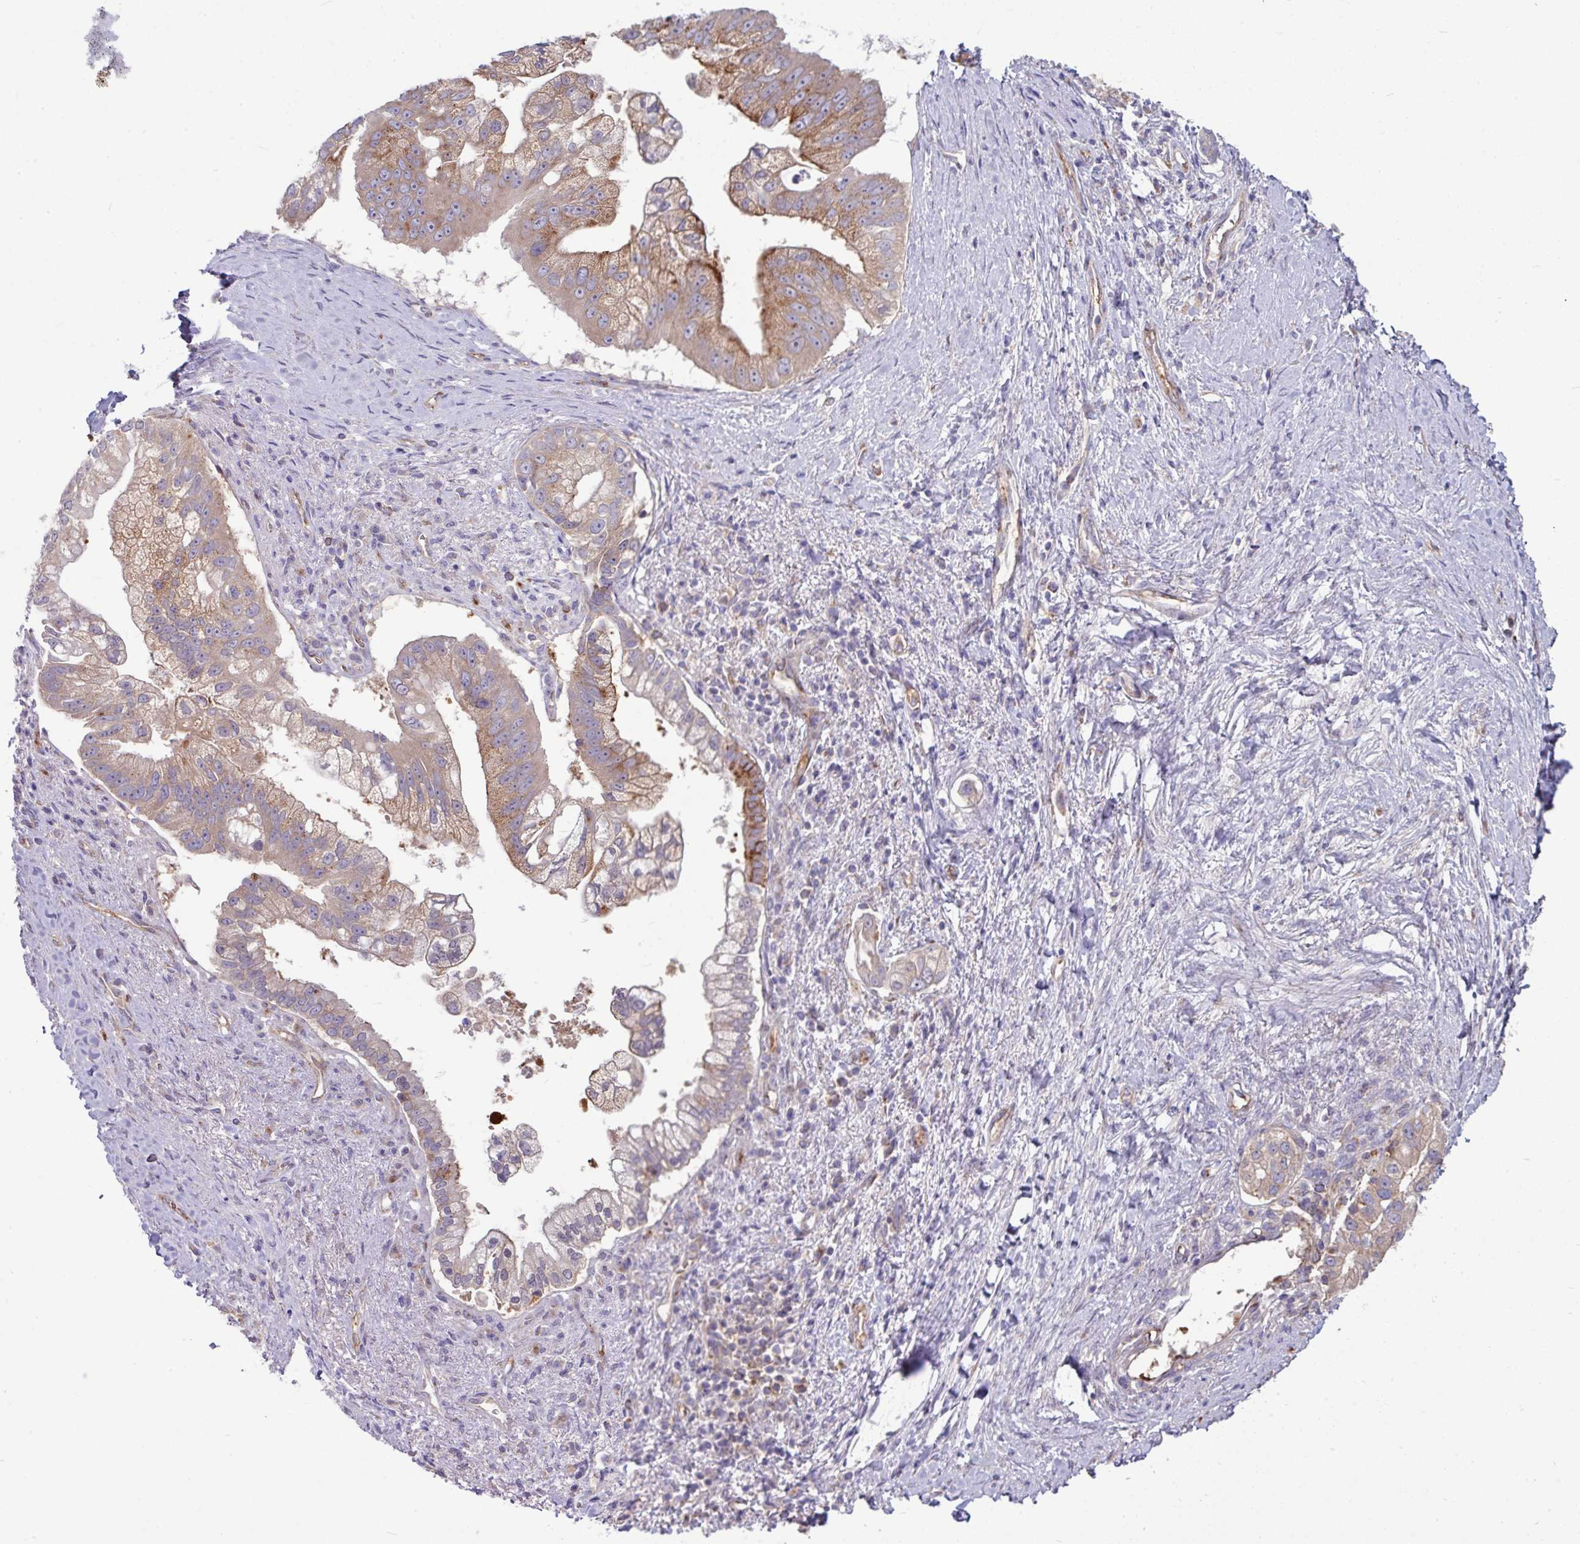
{"staining": {"intensity": "moderate", "quantity": ">75%", "location": "cytoplasmic/membranous"}, "tissue": "pancreatic cancer", "cell_type": "Tumor cells", "image_type": "cancer", "snomed": [{"axis": "morphology", "description": "Adenocarcinoma, NOS"}, {"axis": "topography", "description": "Pancreas"}], "caption": "IHC histopathology image of pancreatic cancer (adenocarcinoma) stained for a protein (brown), which demonstrates medium levels of moderate cytoplasmic/membranous staining in approximately >75% of tumor cells.", "gene": "LSM12", "patient": {"sex": "male", "age": 70}}